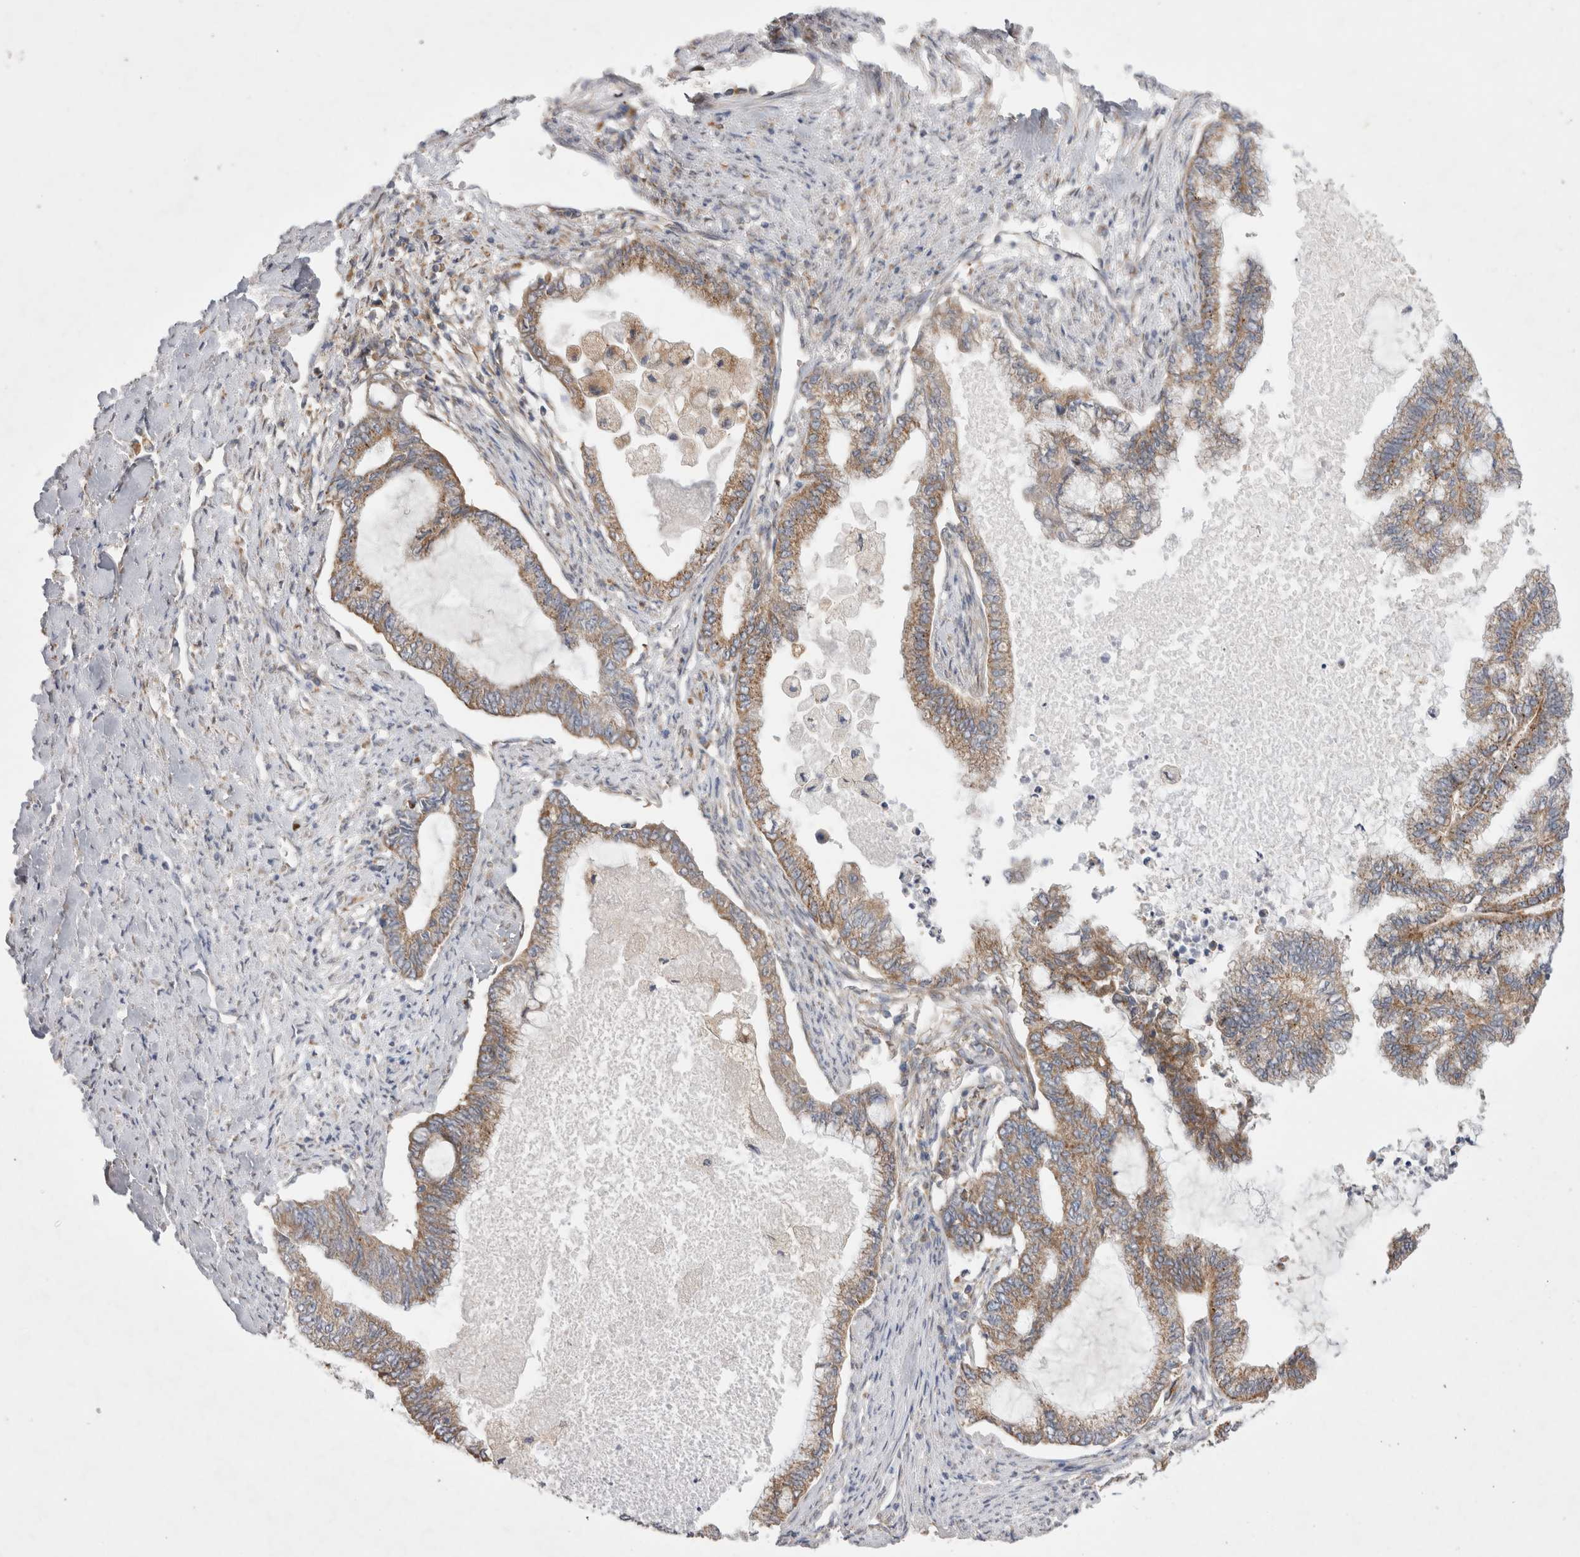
{"staining": {"intensity": "moderate", "quantity": ">75%", "location": "cytoplasmic/membranous"}, "tissue": "endometrial cancer", "cell_type": "Tumor cells", "image_type": "cancer", "snomed": [{"axis": "morphology", "description": "Adenocarcinoma, NOS"}, {"axis": "topography", "description": "Endometrium"}], "caption": "Human endometrial cancer (adenocarcinoma) stained with a protein marker demonstrates moderate staining in tumor cells.", "gene": "TBC1D16", "patient": {"sex": "female", "age": 86}}